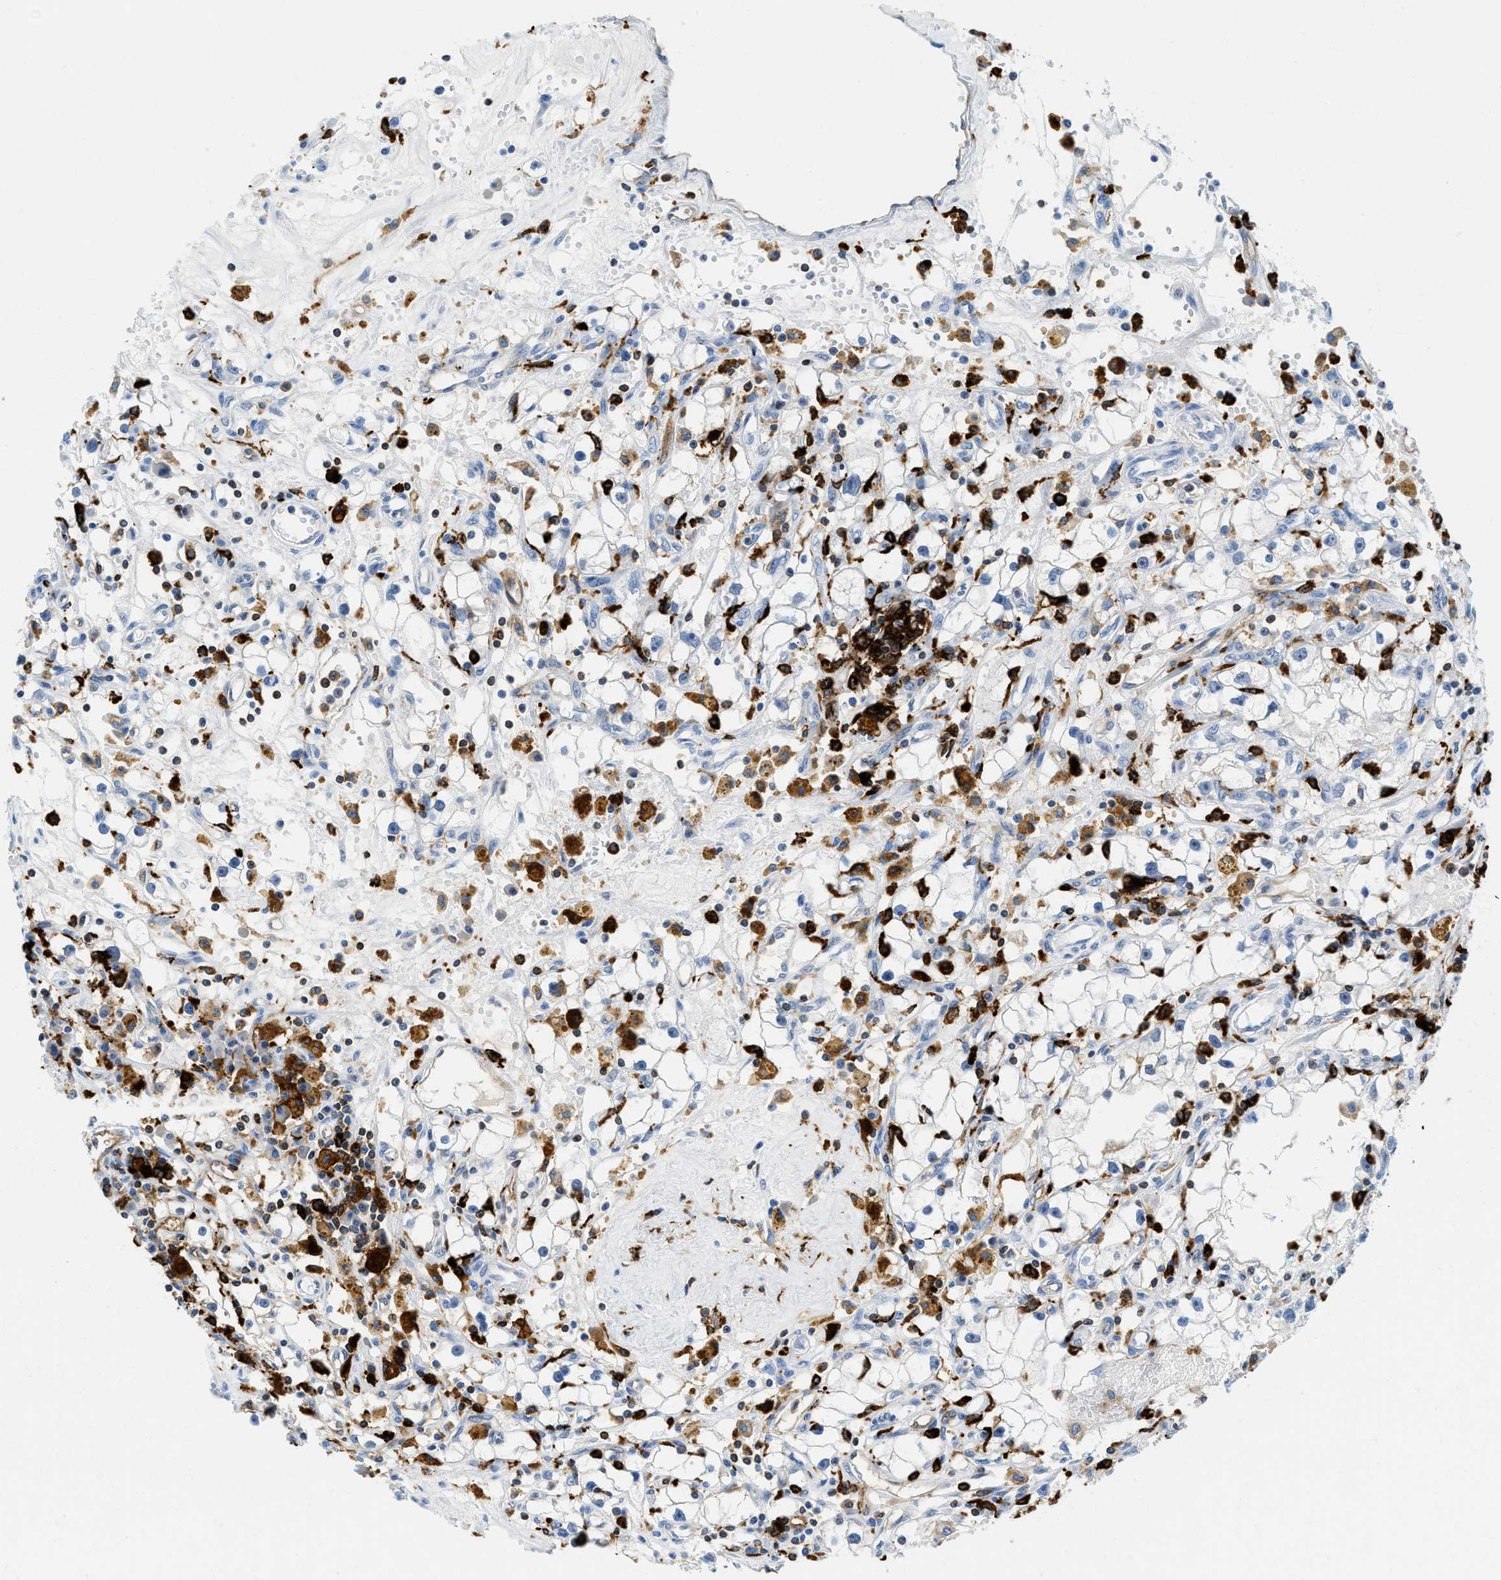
{"staining": {"intensity": "weak", "quantity": "<25%", "location": "cytoplasmic/membranous"}, "tissue": "renal cancer", "cell_type": "Tumor cells", "image_type": "cancer", "snomed": [{"axis": "morphology", "description": "Adenocarcinoma, NOS"}, {"axis": "topography", "description": "Kidney"}], "caption": "Immunohistochemistry micrograph of human renal adenocarcinoma stained for a protein (brown), which exhibits no expression in tumor cells.", "gene": "CD226", "patient": {"sex": "male", "age": 56}}